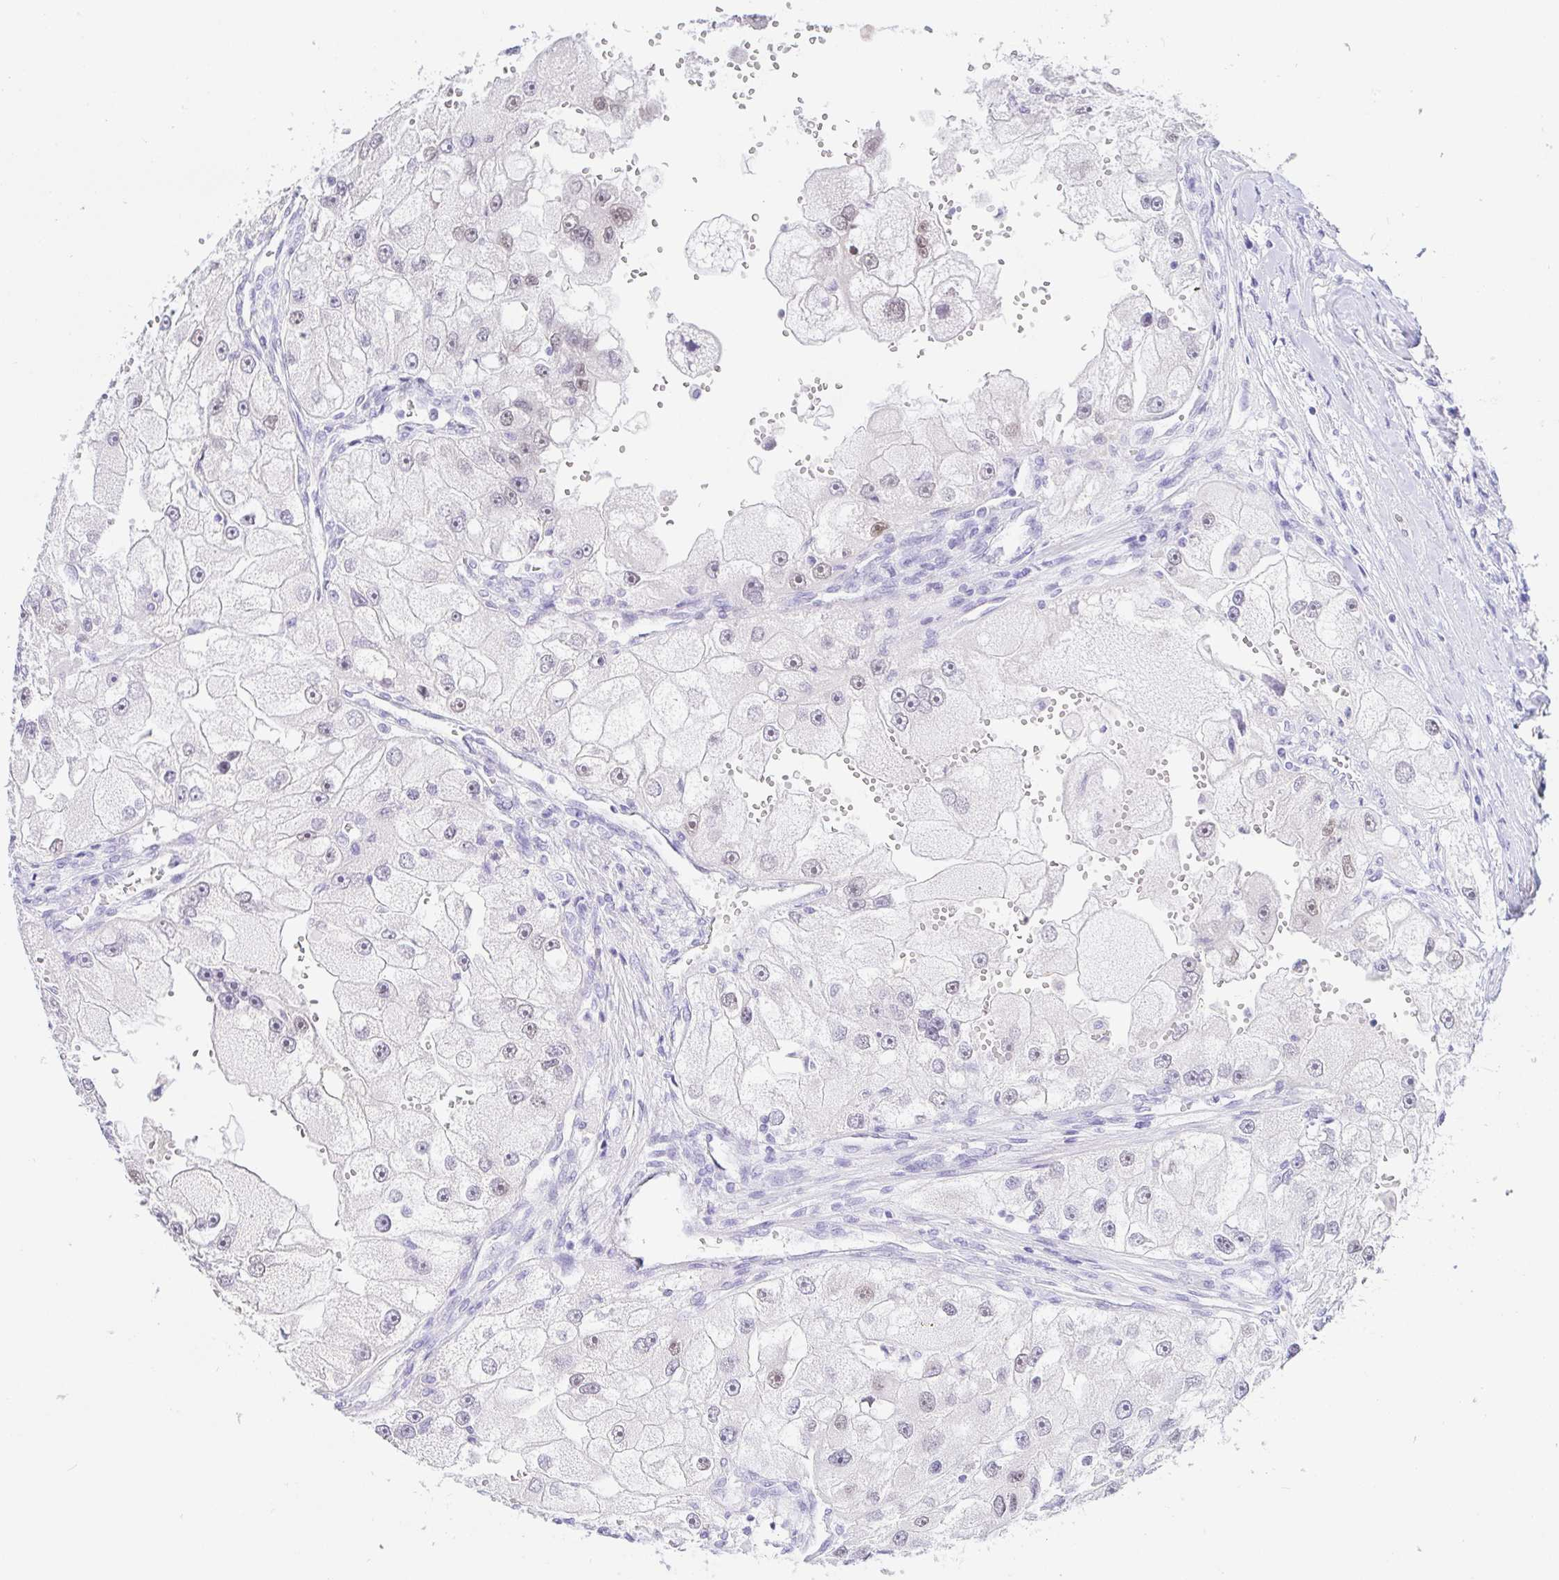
{"staining": {"intensity": "weak", "quantity": "25%-75%", "location": "nuclear"}, "tissue": "renal cancer", "cell_type": "Tumor cells", "image_type": "cancer", "snomed": [{"axis": "morphology", "description": "Adenocarcinoma, NOS"}, {"axis": "topography", "description": "Kidney"}], "caption": "The micrograph exhibits immunohistochemical staining of renal adenocarcinoma. There is weak nuclear expression is present in approximately 25%-75% of tumor cells.", "gene": "PAX8", "patient": {"sex": "male", "age": 63}}